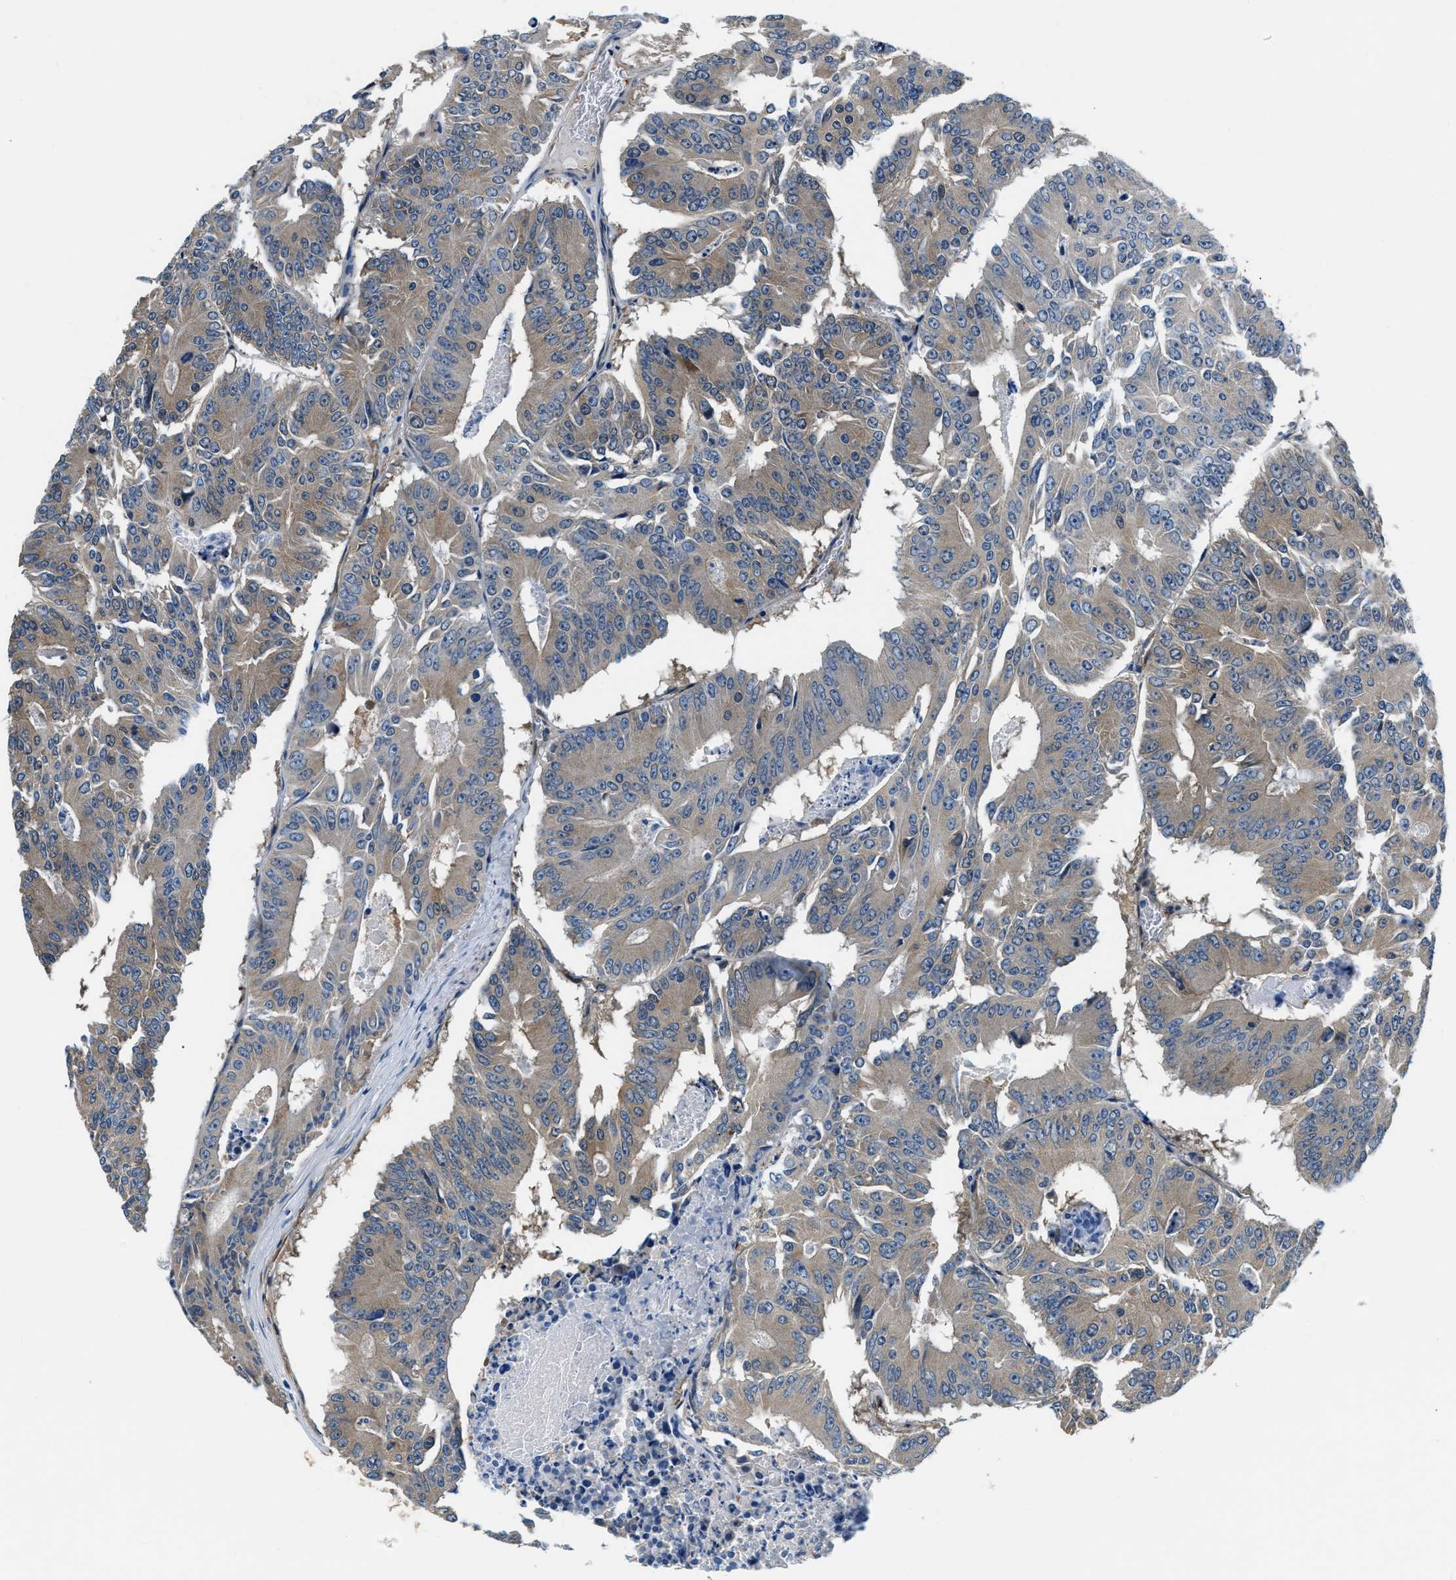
{"staining": {"intensity": "weak", "quantity": ">75%", "location": "cytoplasmic/membranous"}, "tissue": "colorectal cancer", "cell_type": "Tumor cells", "image_type": "cancer", "snomed": [{"axis": "morphology", "description": "Adenocarcinoma, NOS"}, {"axis": "topography", "description": "Colon"}], "caption": "Immunohistochemical staining of human adenocarcinoma (colorectal) reveals weak cytoplasmic/membranous protein expression in about >75% of tumor cells.", "gene": "PRTFDC1", "patient": {"sex": "male", "age": 87}}